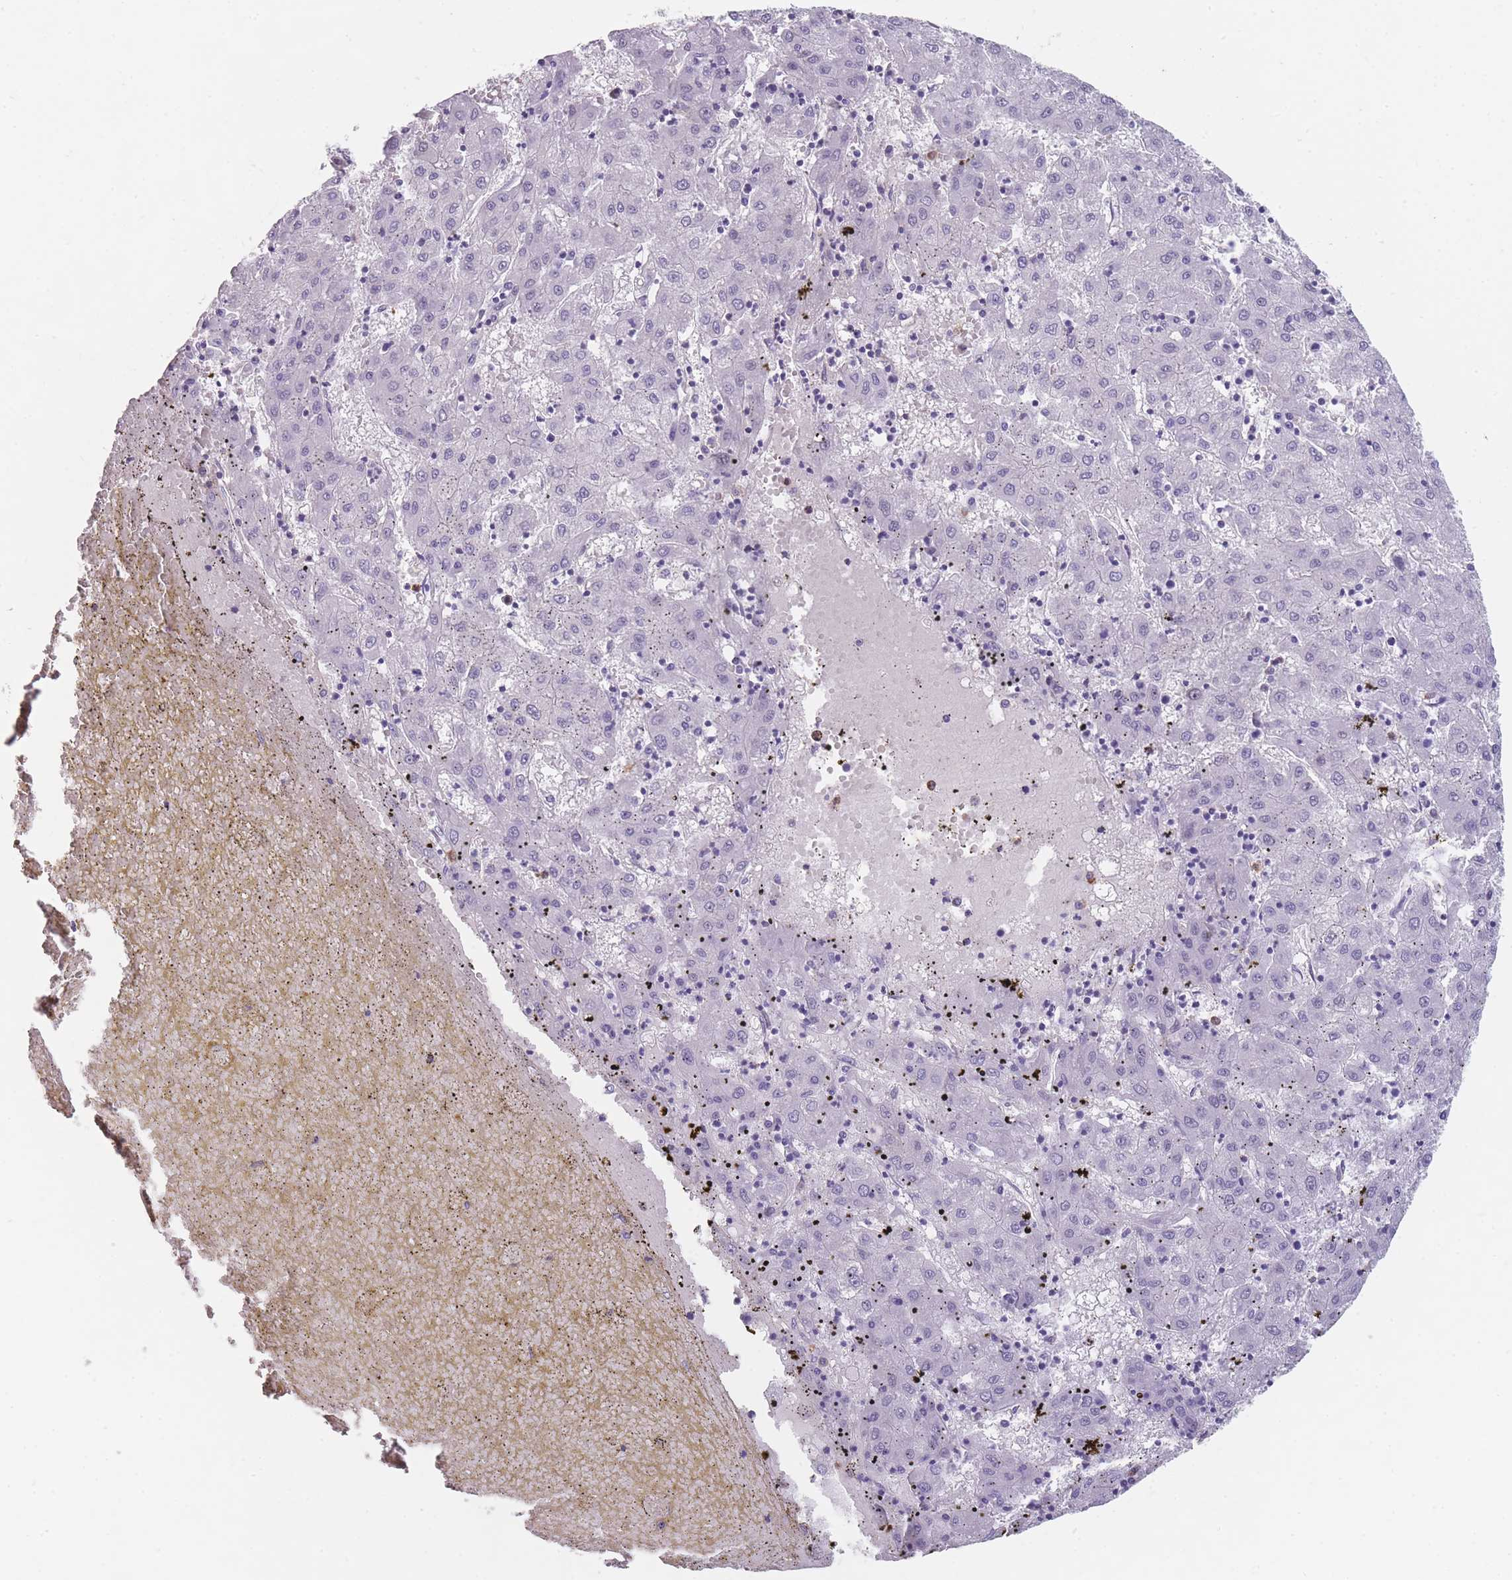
{"staining": {"intensity": "negative", "quantity": "none", "location": "none"}, "tissue": "liver cancer", "cell_type": "Tumor cells", "image_type": "cancer", "snomed": [{"axis": "morphology", "description": "Carcinoma, Hepatocellular, NOS"}, {"axis": "topography", "description": "Liver"}], "caption": "This is an immunohistochemistry (IHC) histopathology image of human liver cancer (hepatocellular carcinoma). There is no expression in tumor cells.", "gene": "CR1L", "patient": {"sex": "male", "age": 72}}